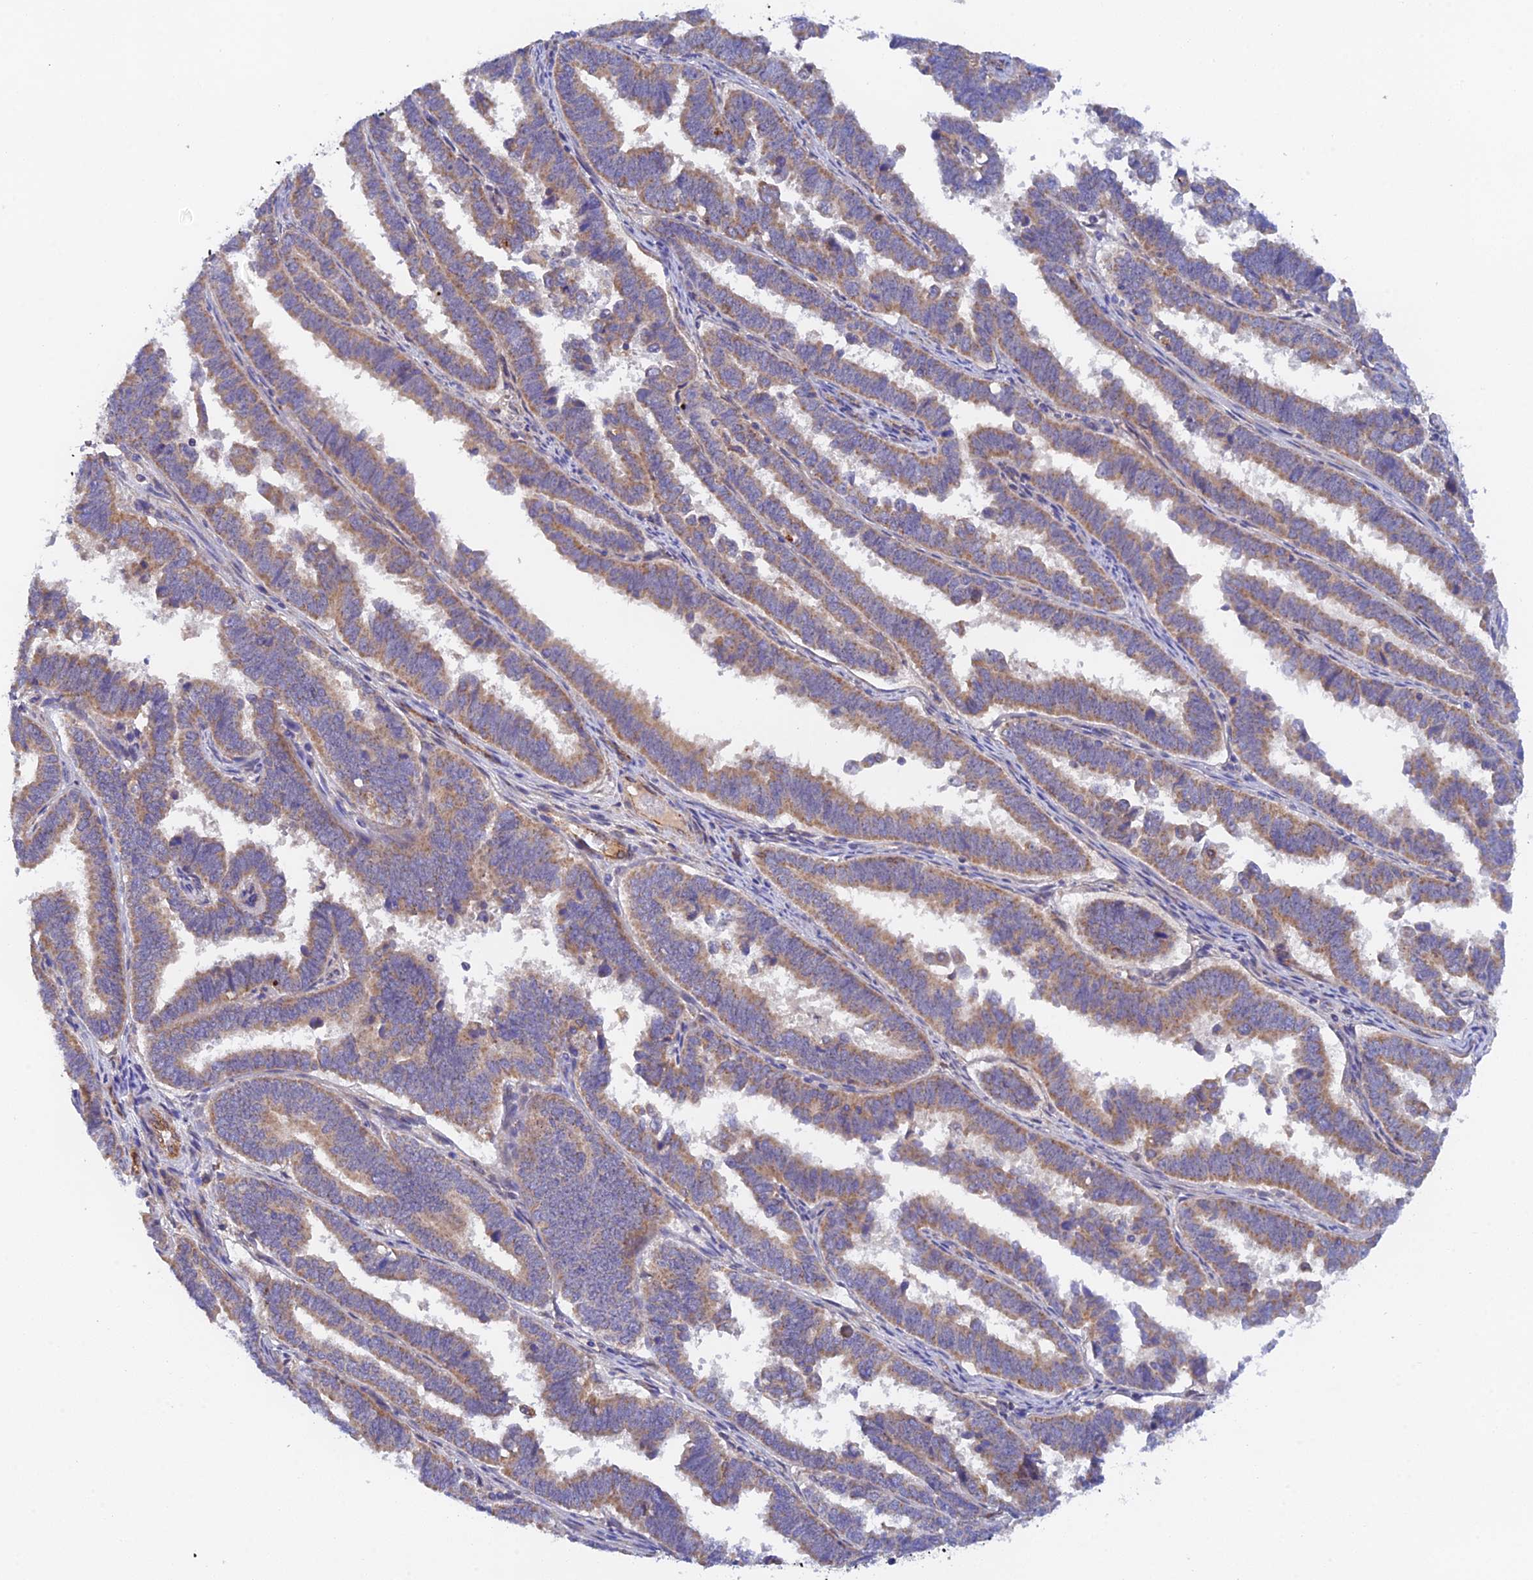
{"staining": {"intensity": "moderate", "quantity": ">75%", "location": "cytoplasmic/membranous"}, "tissue": "endometrial cancer", "cell_type": "Tumor cells", "image_type": "cancer", "snomed": [{"axis": "morphology", "description": "Adenocarcinoma, NOS"}, {"axis": "topography", "description": "Endometrium"}], "caption": "High-magnification brightfield microscopy of endometrial adenocarcinoma stained with DAB (3,3'-diaminobenzidine) (brown) and counterstained with hematoxylin (blue). tumor cells exhibit moderate cytoplasmic/membranous positivity is present in approximately>75% of cells. (DAB (3,3'-diaminobenzidine) IHC, brown staining for protein, blue staining for nuclei).", "gene": "RANBP6", "patient": {"sex": "female", "age": 75}}